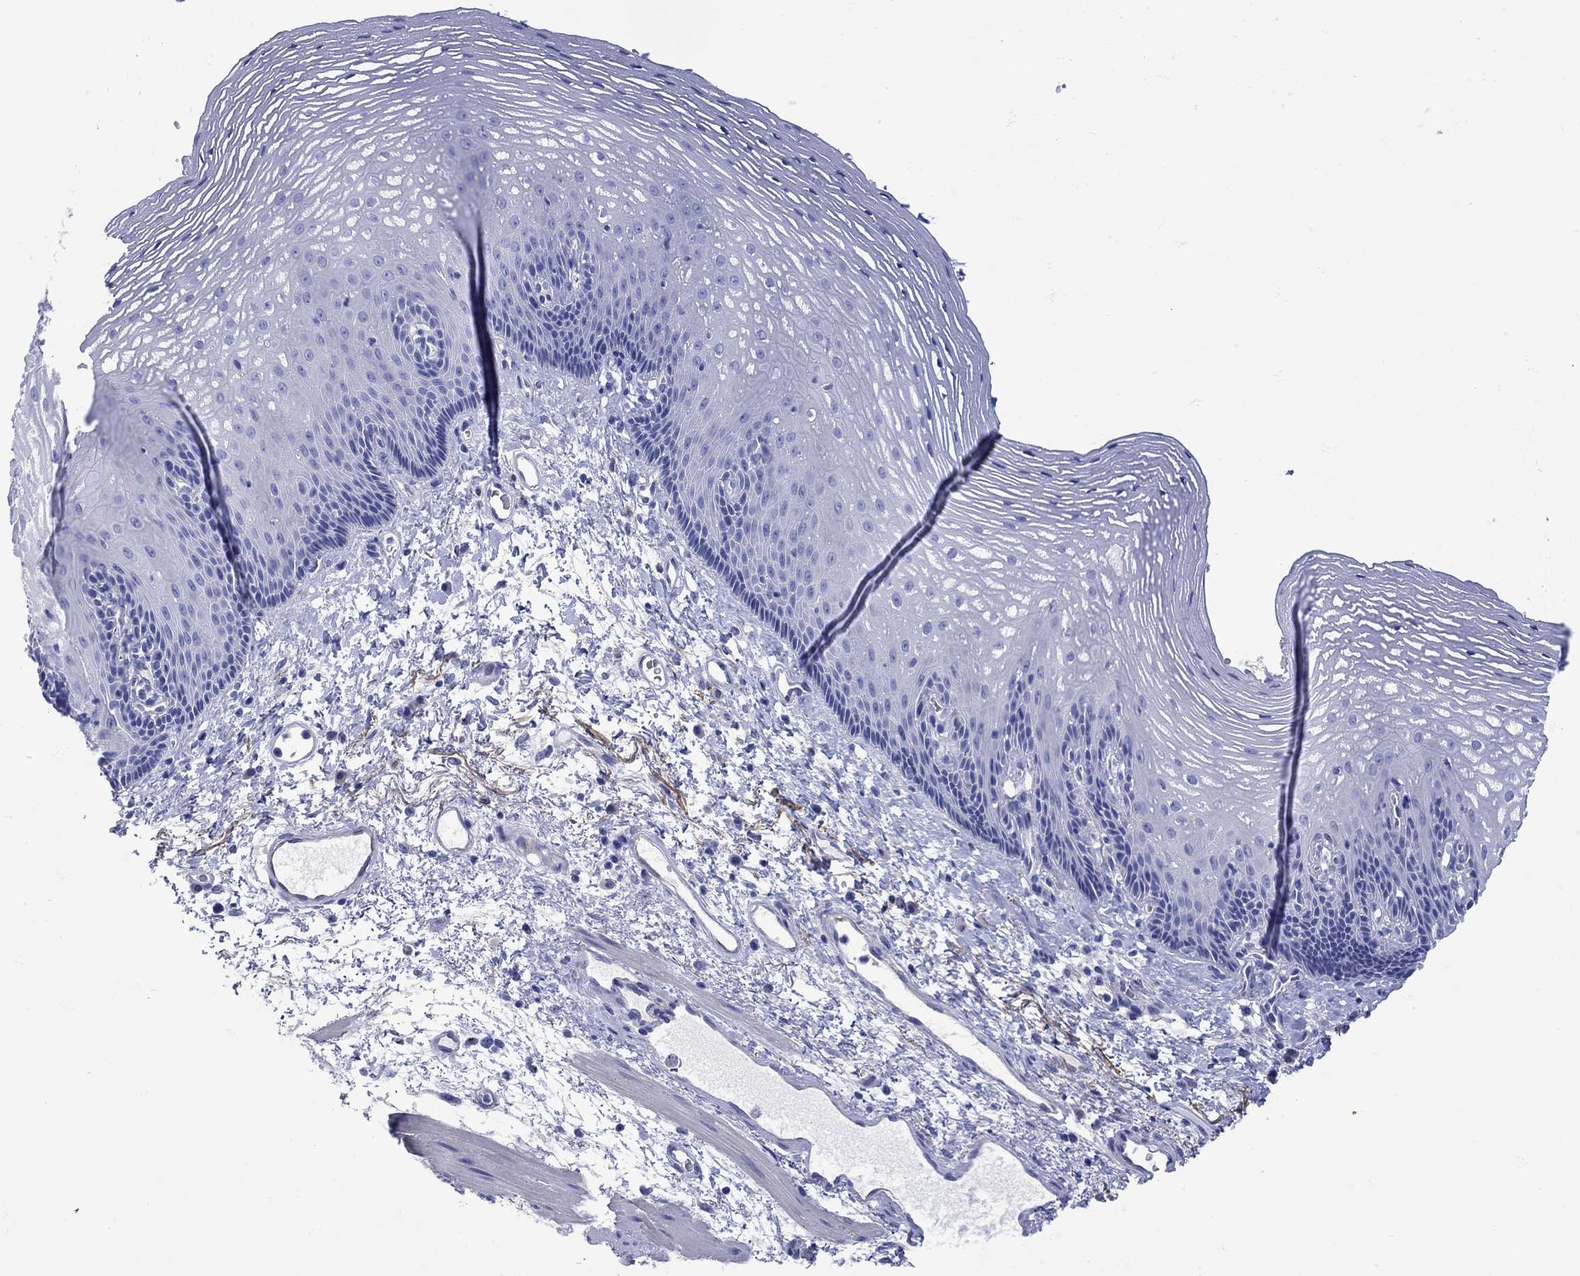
{"staining": {"intensity": "negative", "quantity": "none", "location": "none"}, "tissue": "esophagus", "cell_type": "Squamous epithelial cells", "image_type": "normal", "snomed": [{"axis": "morphology", "description": "Normal tissue, NOS"}, {"axis": "topography", "description": "Esophagus"}], "caption": "DAB immunohistochemical staining of benign esophagus reveals no significant expression in squamous epithelial cells. (DAB (3,3'-diaminobenzidine) immunohistochemistry visualized using brightfield microscopy, high magnification).", "gene": "ANKMY1", "patient": {"sex": "male", "age": 76}}